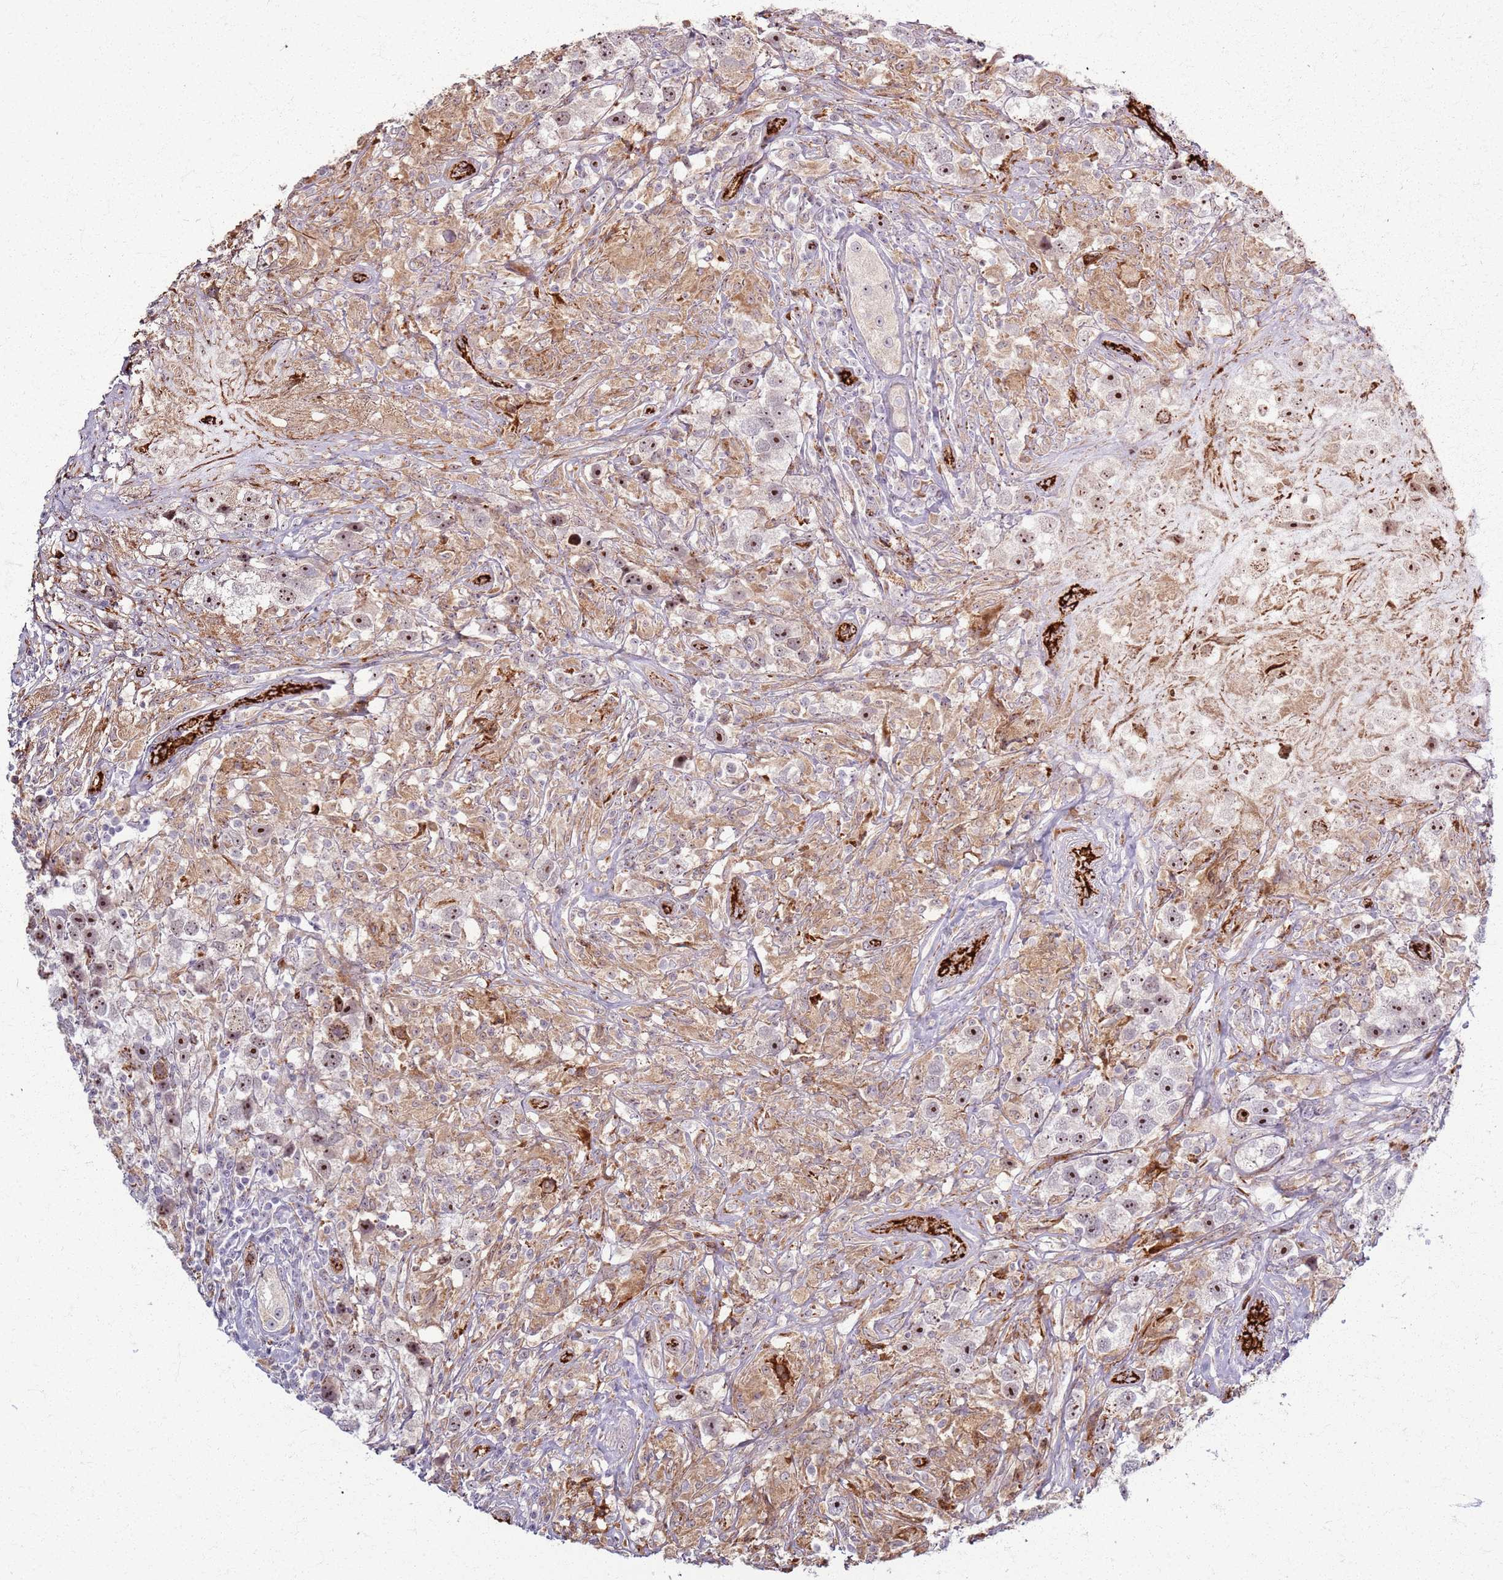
{"staining": {"intensity": "strong", "quantity": ">75%", "location": "nuclear"}, "tissue": "testis cancer", "cell_type": "Tumor cells", "image_type": "cancer", "snomed": [{"axis": "morphology", "description": "Seminoma, NOS"}, {"axis": "topography", "description": "Testis"}], "caption": "High-power microscopy captured an immunohistochemistry (IHC) histopathology image of testis cancer, revealing strong nuclear expression in about >75% of tumor cells.", "gene": "KRI1", "patient": {"sex": "male", "age": 49}}